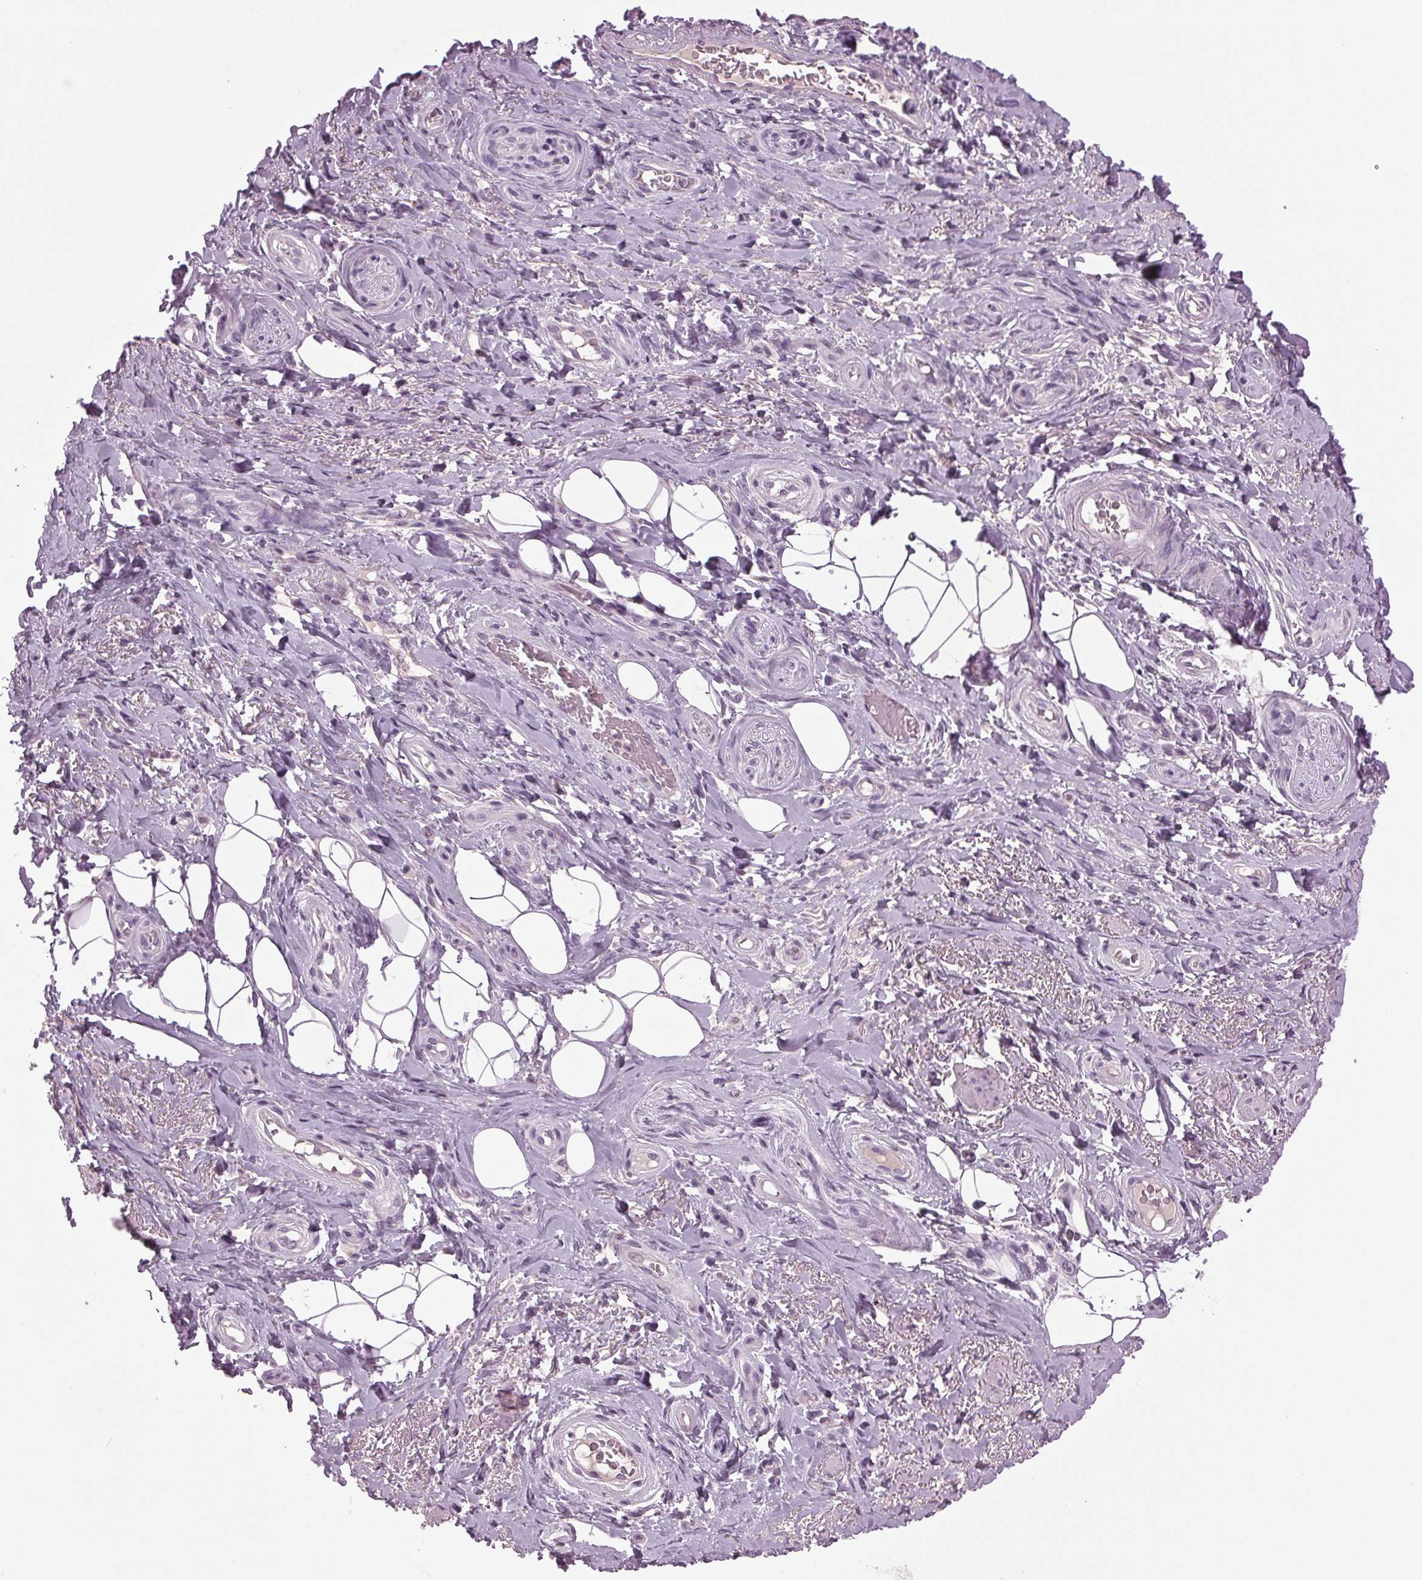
{"staining": {"intensity": "negative", "quantity": "none", "location": "none"}, "tissue": "adipose tissue", "cell_type": "Adipocytes", "image_type": "normal", "snomed": [{"axis": "morphology", "description": "Normal tissue, NOS"}, {"axis": "topography", "description": "Anal"}, {"axis": "topography", "description": "Peripheral nerve tissue"}], "caption": "This is a photomicrograph of IHC staining of normal adipose tissue, which shows no positivity in adipocytes.", "gene": "DNAH12", "patient": {"sex": "male", "age": 53}}